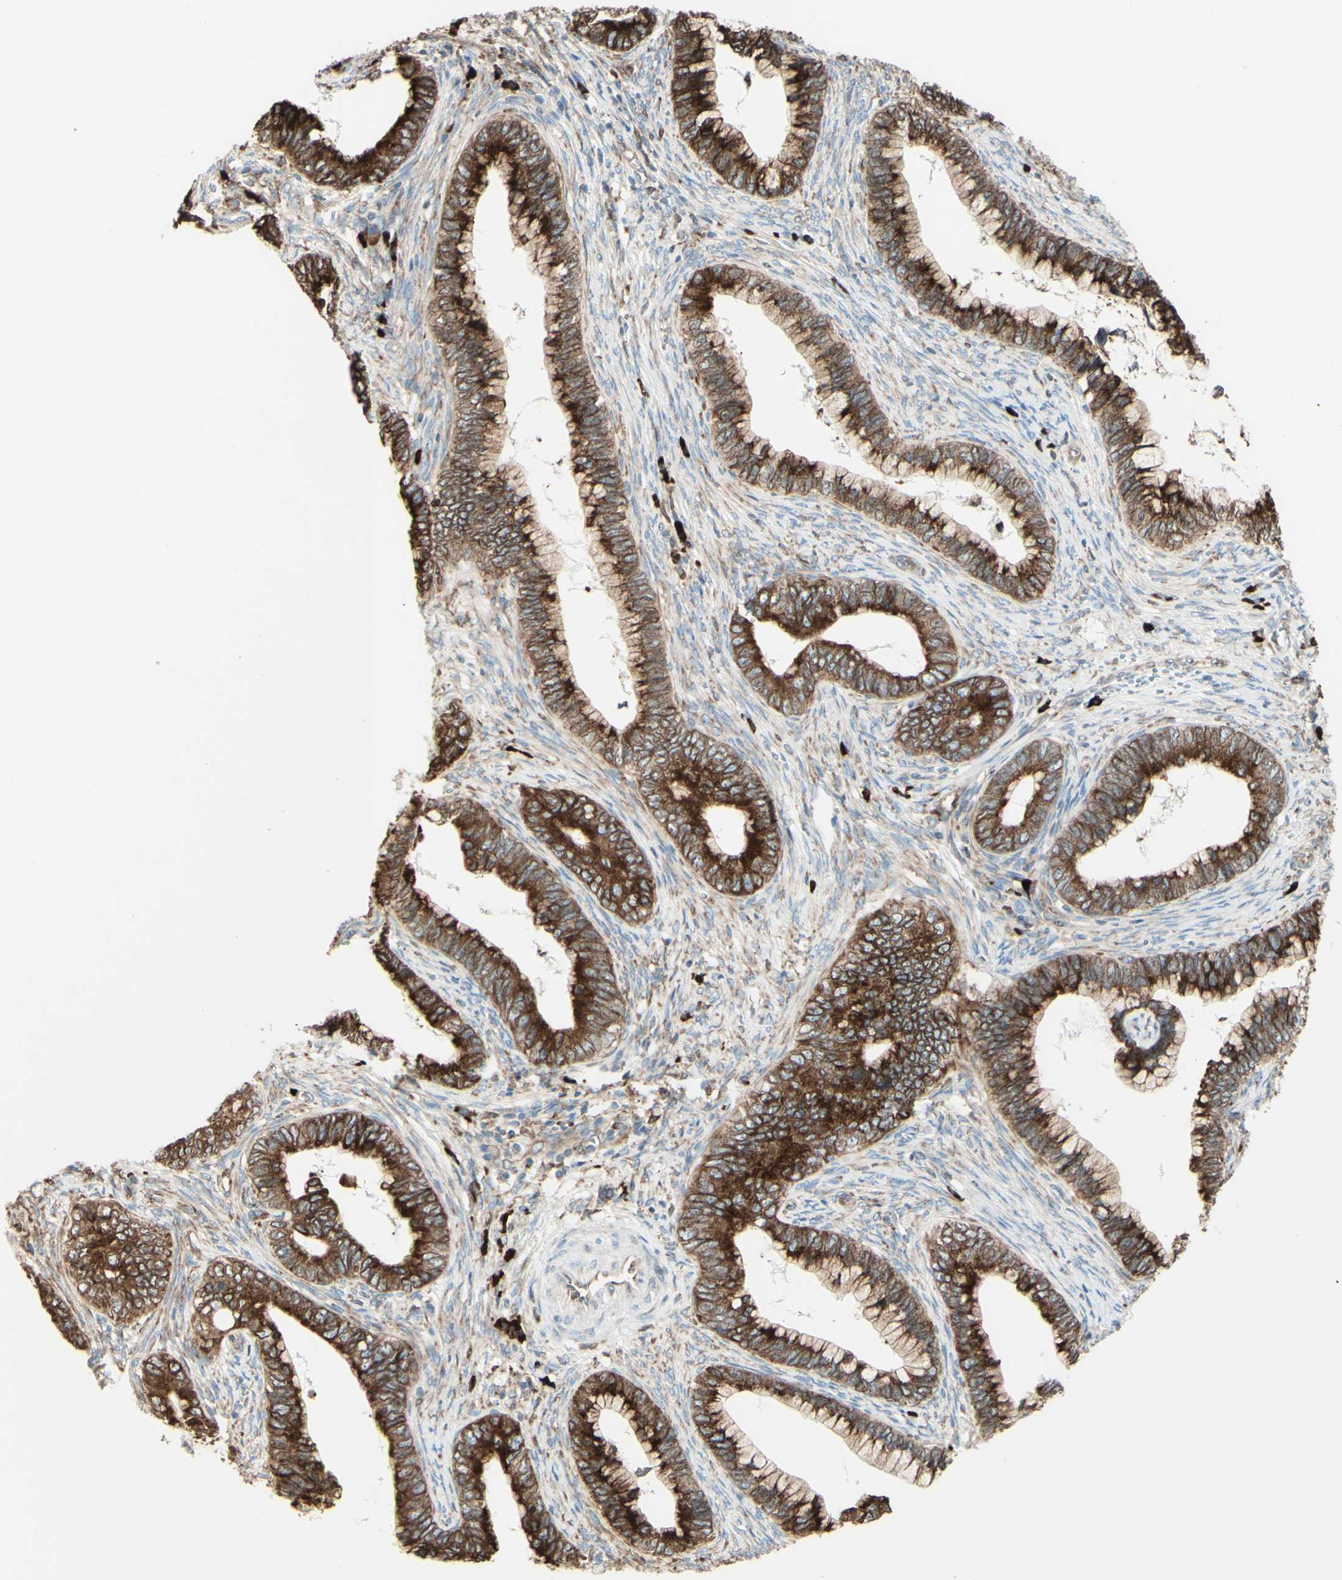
{"staining": {"intensity": "moderate", "quantity": ">75%", "location": "cytoplasmic/membranous"}, "tissue": "cervical cancer", "cell_type": "Tumor cells", "image_type": "cancer", "snomed": [{"axis": "morphology", "description": "Adenocarcinoma, NOS"}, {"axis": "topography", "description": "Cervix"}], "caption": "Immunohistochemistry micrograph of cervical cancer stained for a protein (brown), which exhibits medium levels of moderate cytoplasmic/membranous expression in about >75% of tumor cells.", "gene": "DNAJB11", "patient": {"sex": "female", "age": 44}}